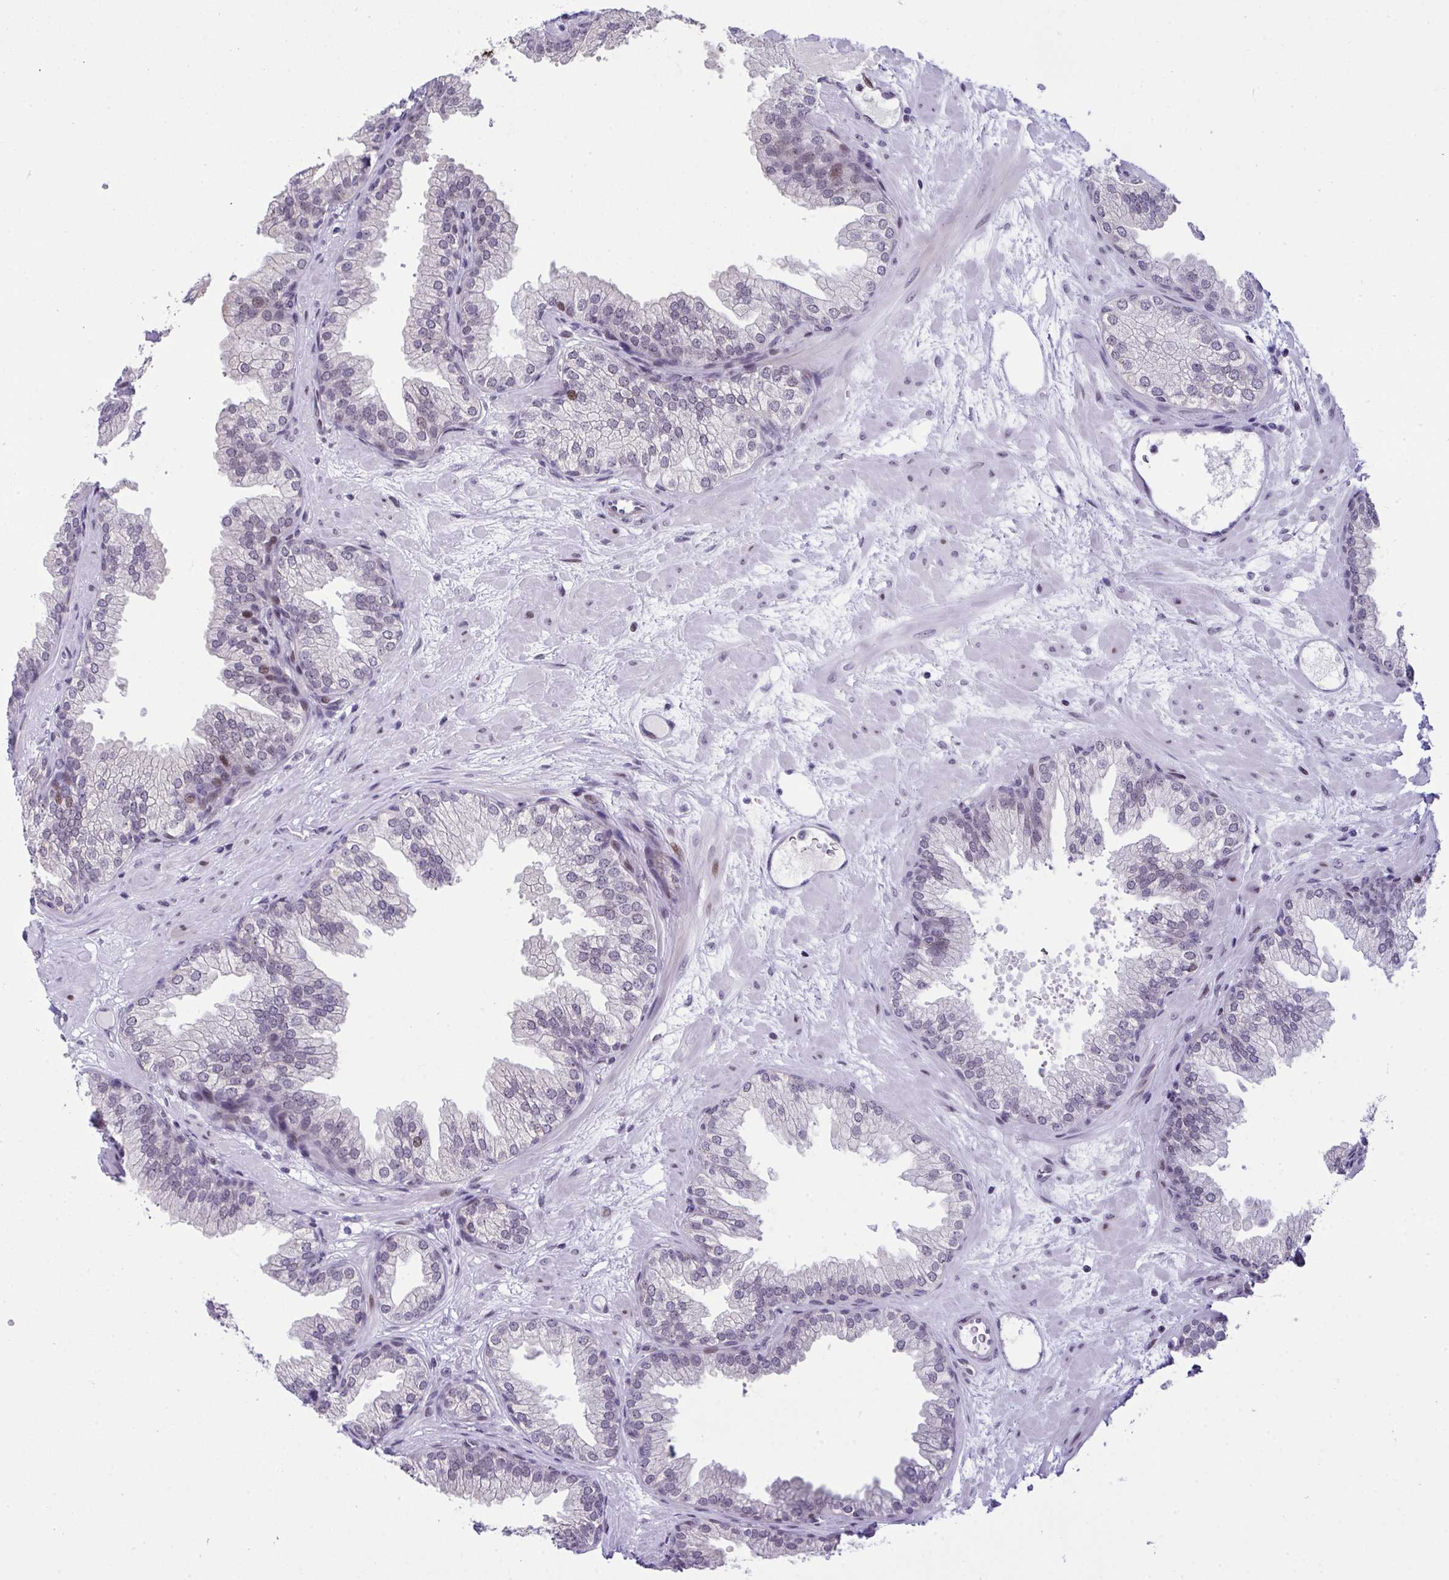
{"staining": {"intensity": "negative", "quantity": "none", "location": "none"}, "tissue": "prostate", "cell_type": "Glandular cells", "image_type": "normal", "snomed": [{"axis": "morphology", "description": "Normal tissue, NOS"}, {"axis": "topography", "description": "Prostate"}], "caption": "This is an IHC image of unremarkable prostate. There is no expression in glandular cells.", "gene": "ZFHX3", "patient": {"sex": "male", "age": 37}}